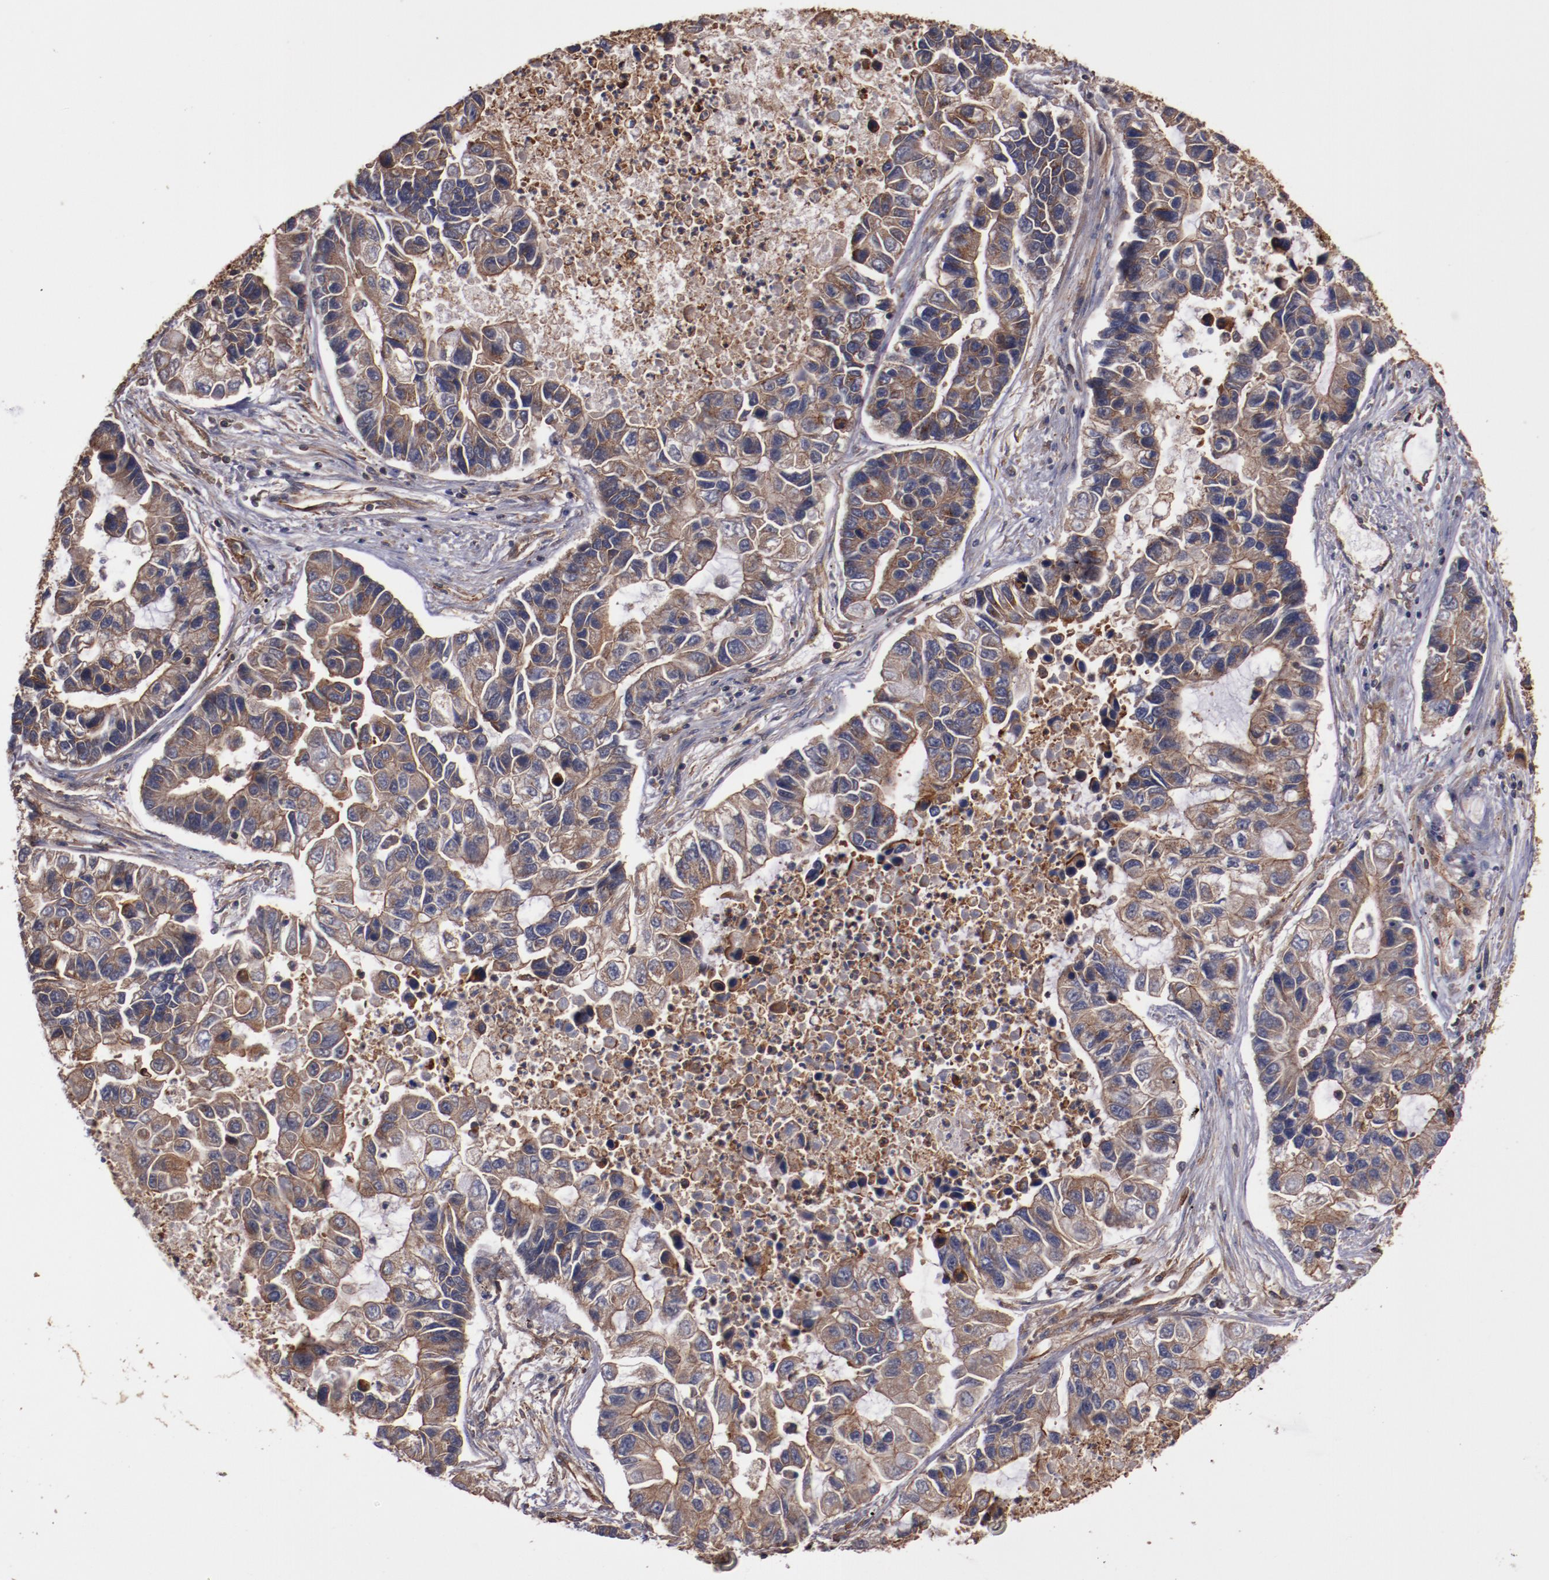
{"staining": {"intensity": "moderate", "quantity": "25%-75%", "location": "cytoplasmic/membranous"}, "tissue": "lung cancer", "cell_type": "Tumor cells", "image_type": "cancer", "snomed": [{"axis": "morphology", "description": "Adenocarcinoma, NOS"}, {"axis": "topography", "description": "Lung"}], "caption": "The photomicrograph displays a brown stain indicating the presence of a protein in the cytoplasmic/membranous of tumor cells in lung adenocarcinoma.", "gene": "TMOD3", "patient": {"sex": "female", "age": 51}}